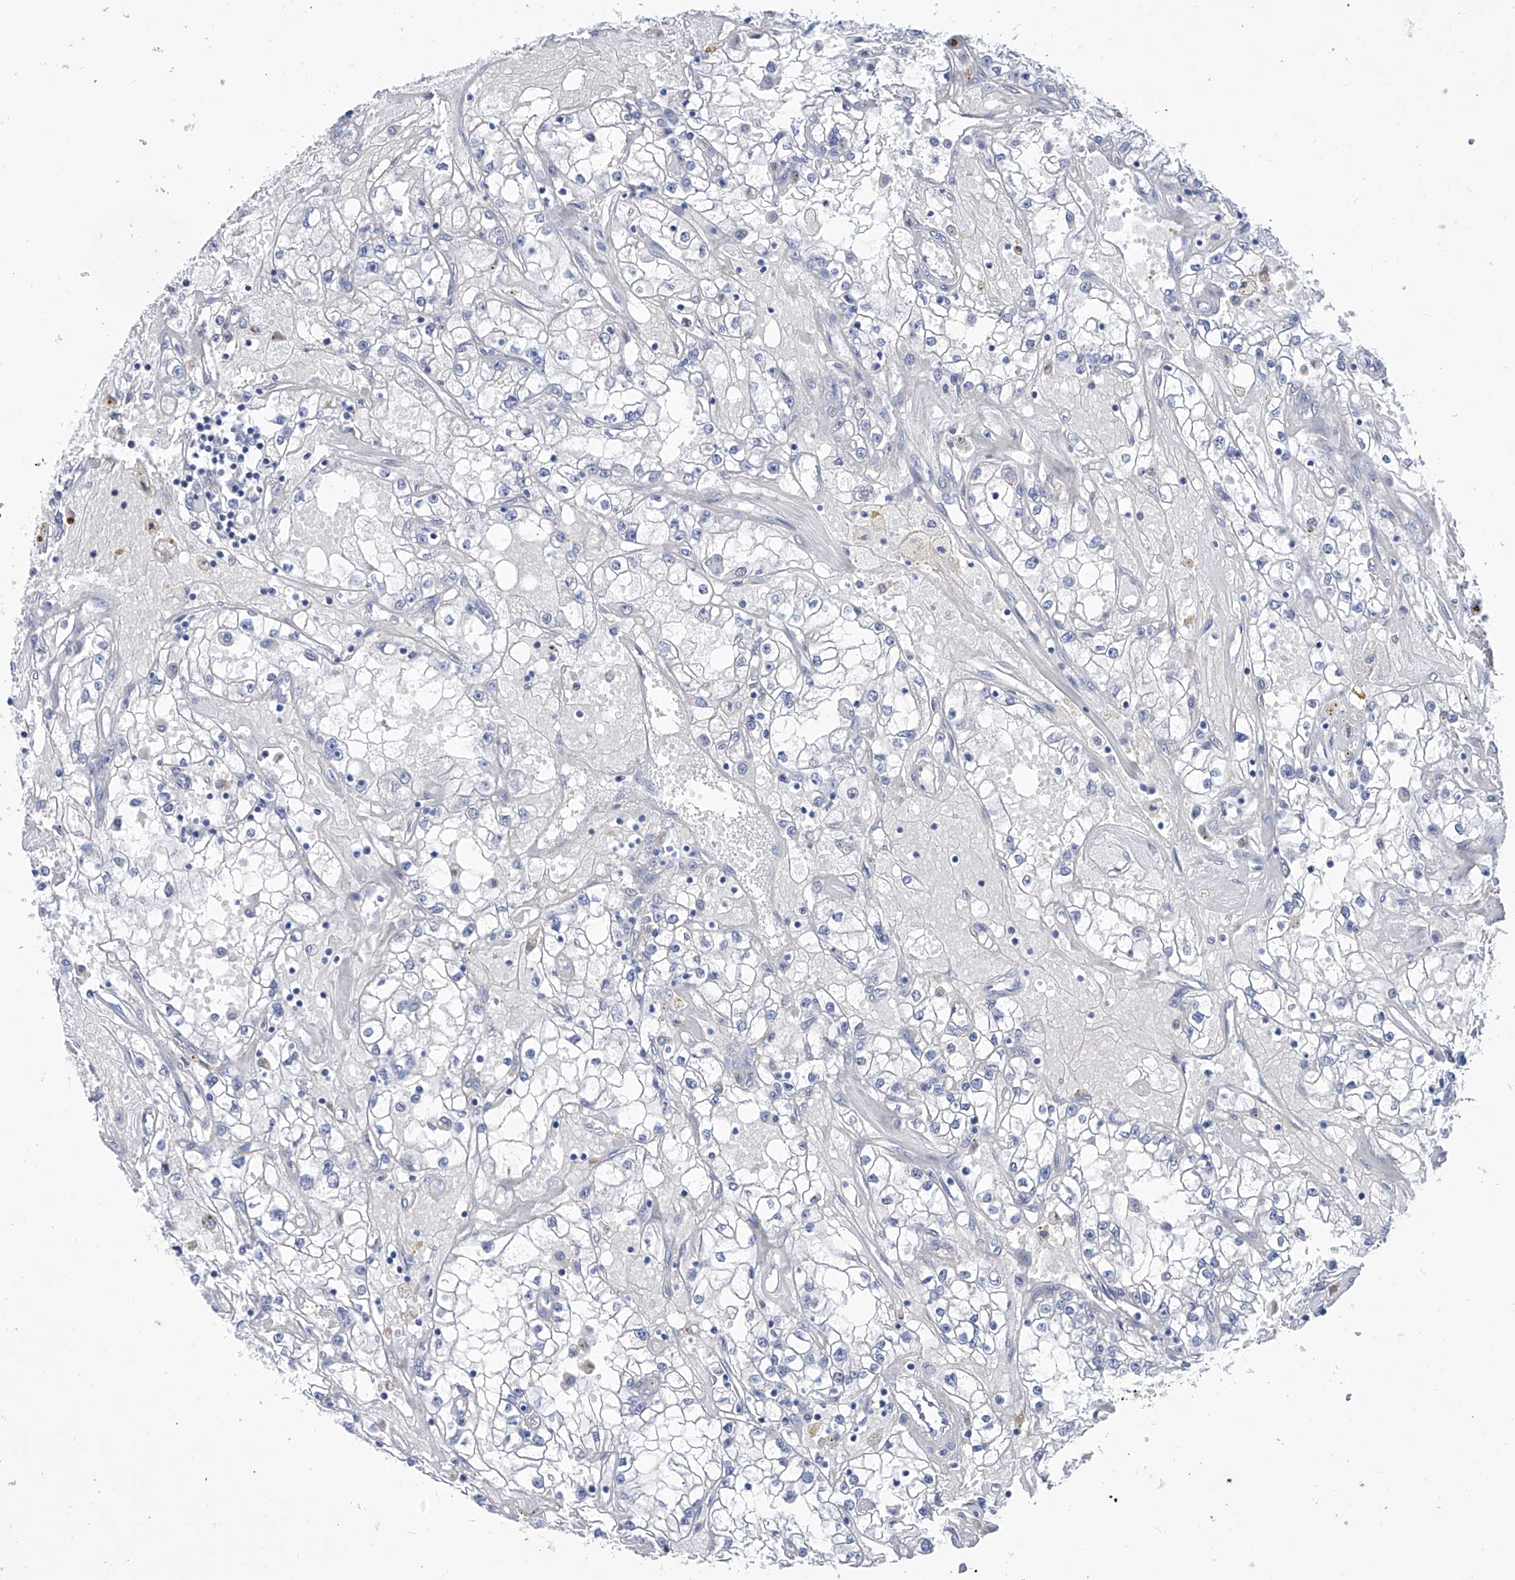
{"staining": {"intensity": "negative", "quantity": "none", "location": "none"}, "tissue": "renal cancer", "cell_type": "Tumor cells", "image_type": "cancer", "snomed": [{"axis": "morphology", "description": "Adenocarcinoma, NOS"}, {"axis": "topography", "description": "Kidney"}], "caption": "IHC histopathology image of neoplastic tissue: human renal adenocarcinoma stained with DAB displays no significant protein staining in tumor cells.", "gene": "SMS", "patient": {"sex": "male", "age": 56}}